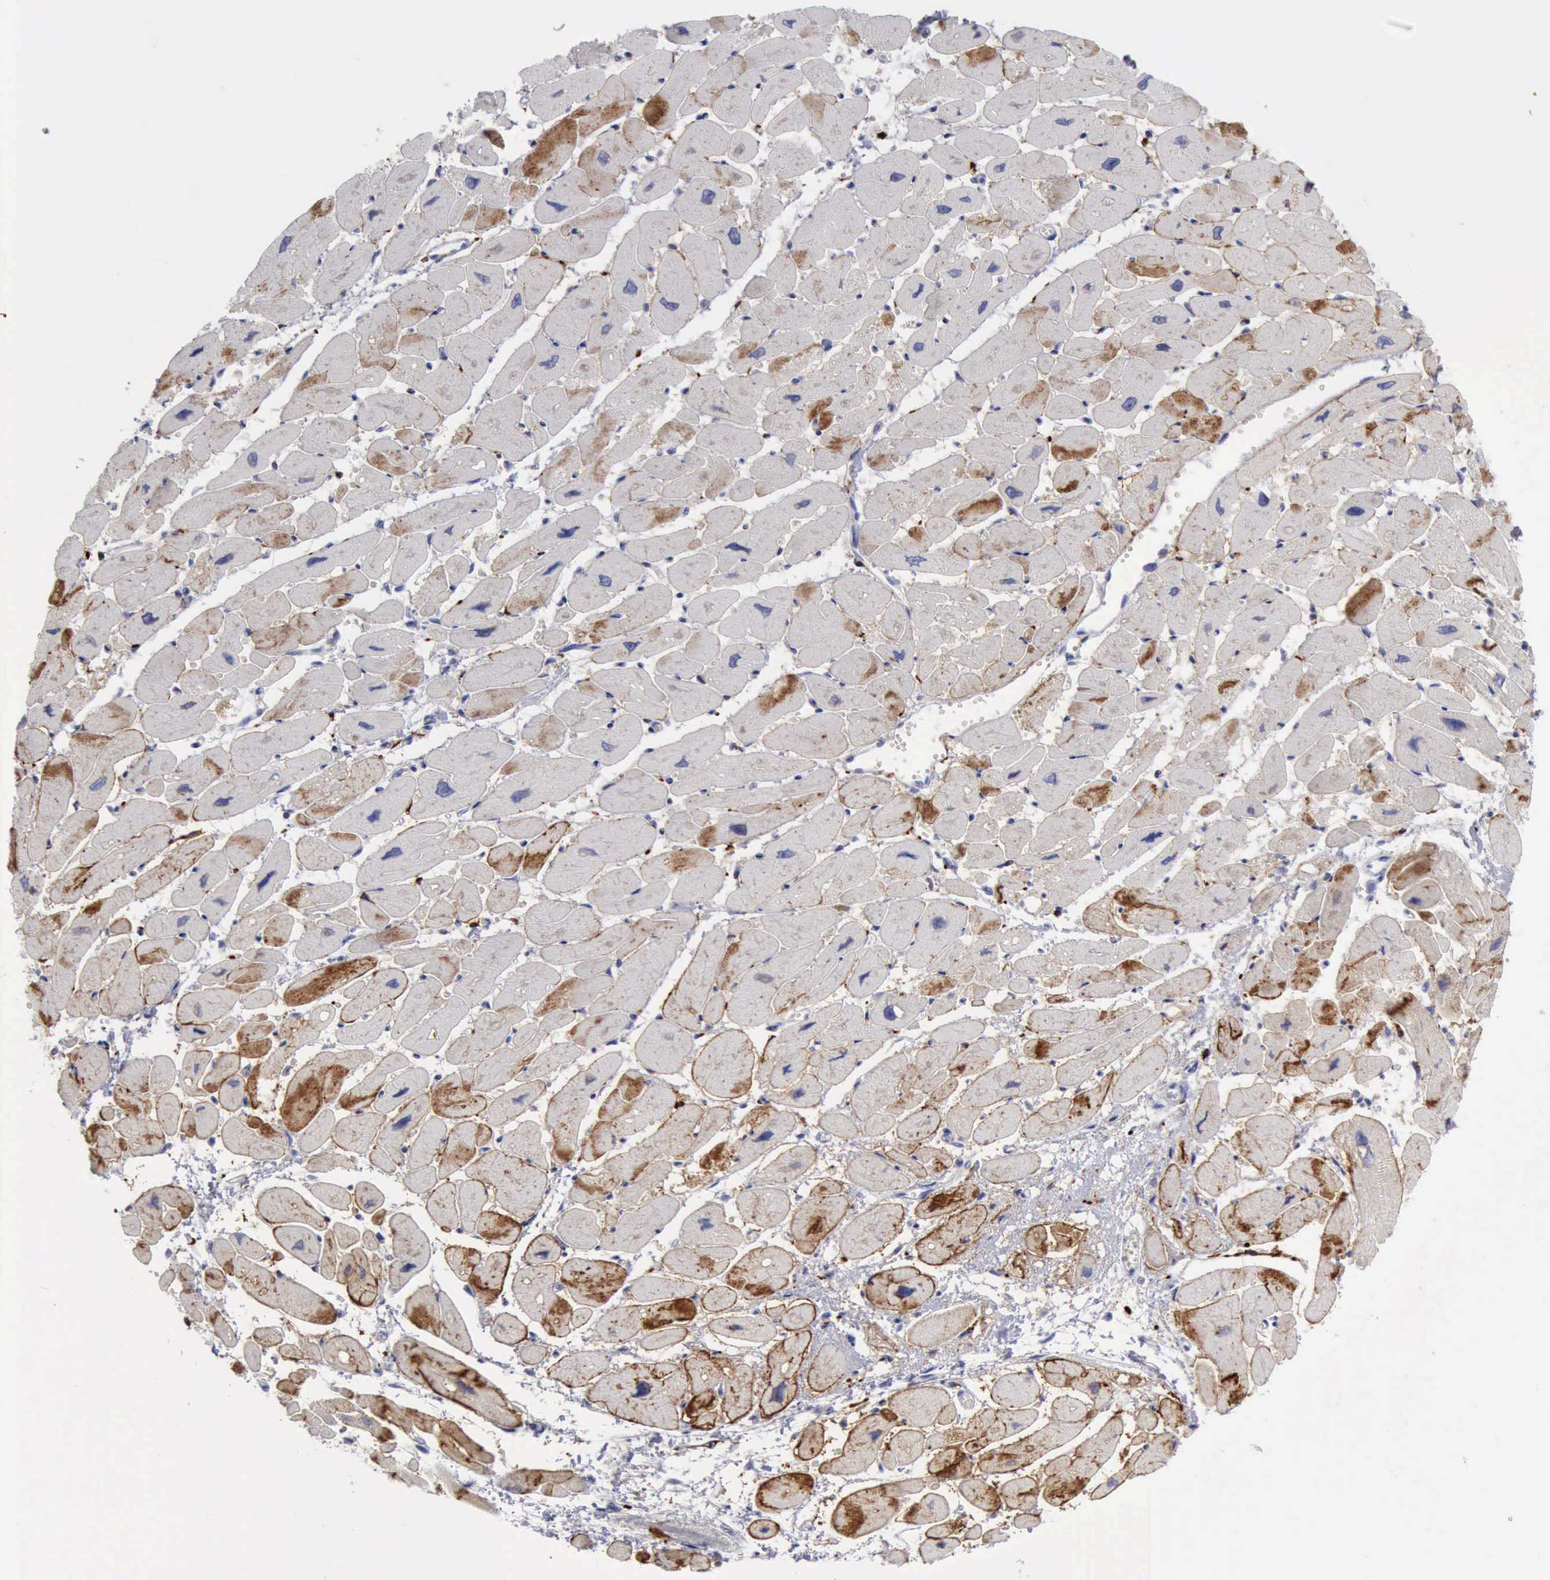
{"staining": {"intensity": "moderate", "quantity": ">75%", "location": "cytoplasmic/membranous"}, "tissue": "heart muscle", "cell_type": "Cardiomyocytes", "image_type": "normal", "snomed": [{"axis": "morphology", "description": "Normal tissue, NOS"}, {"axis": "topography", "description": "Heart"}], "caption": "IHC staining of unremarkable heart muscle, which reveals medium levels of moderate cytoplasmic/membranous expression in about >75% of cardiomyocytes indicating moderate cytoplasmic/membranous protein positivity. The staining was performed using DAB (brown) for protein detection and nuclei were counterstained in hematoxylin (blue).", "gene": "NCAM1", "patient": {"sex": "female", "age": 54}}